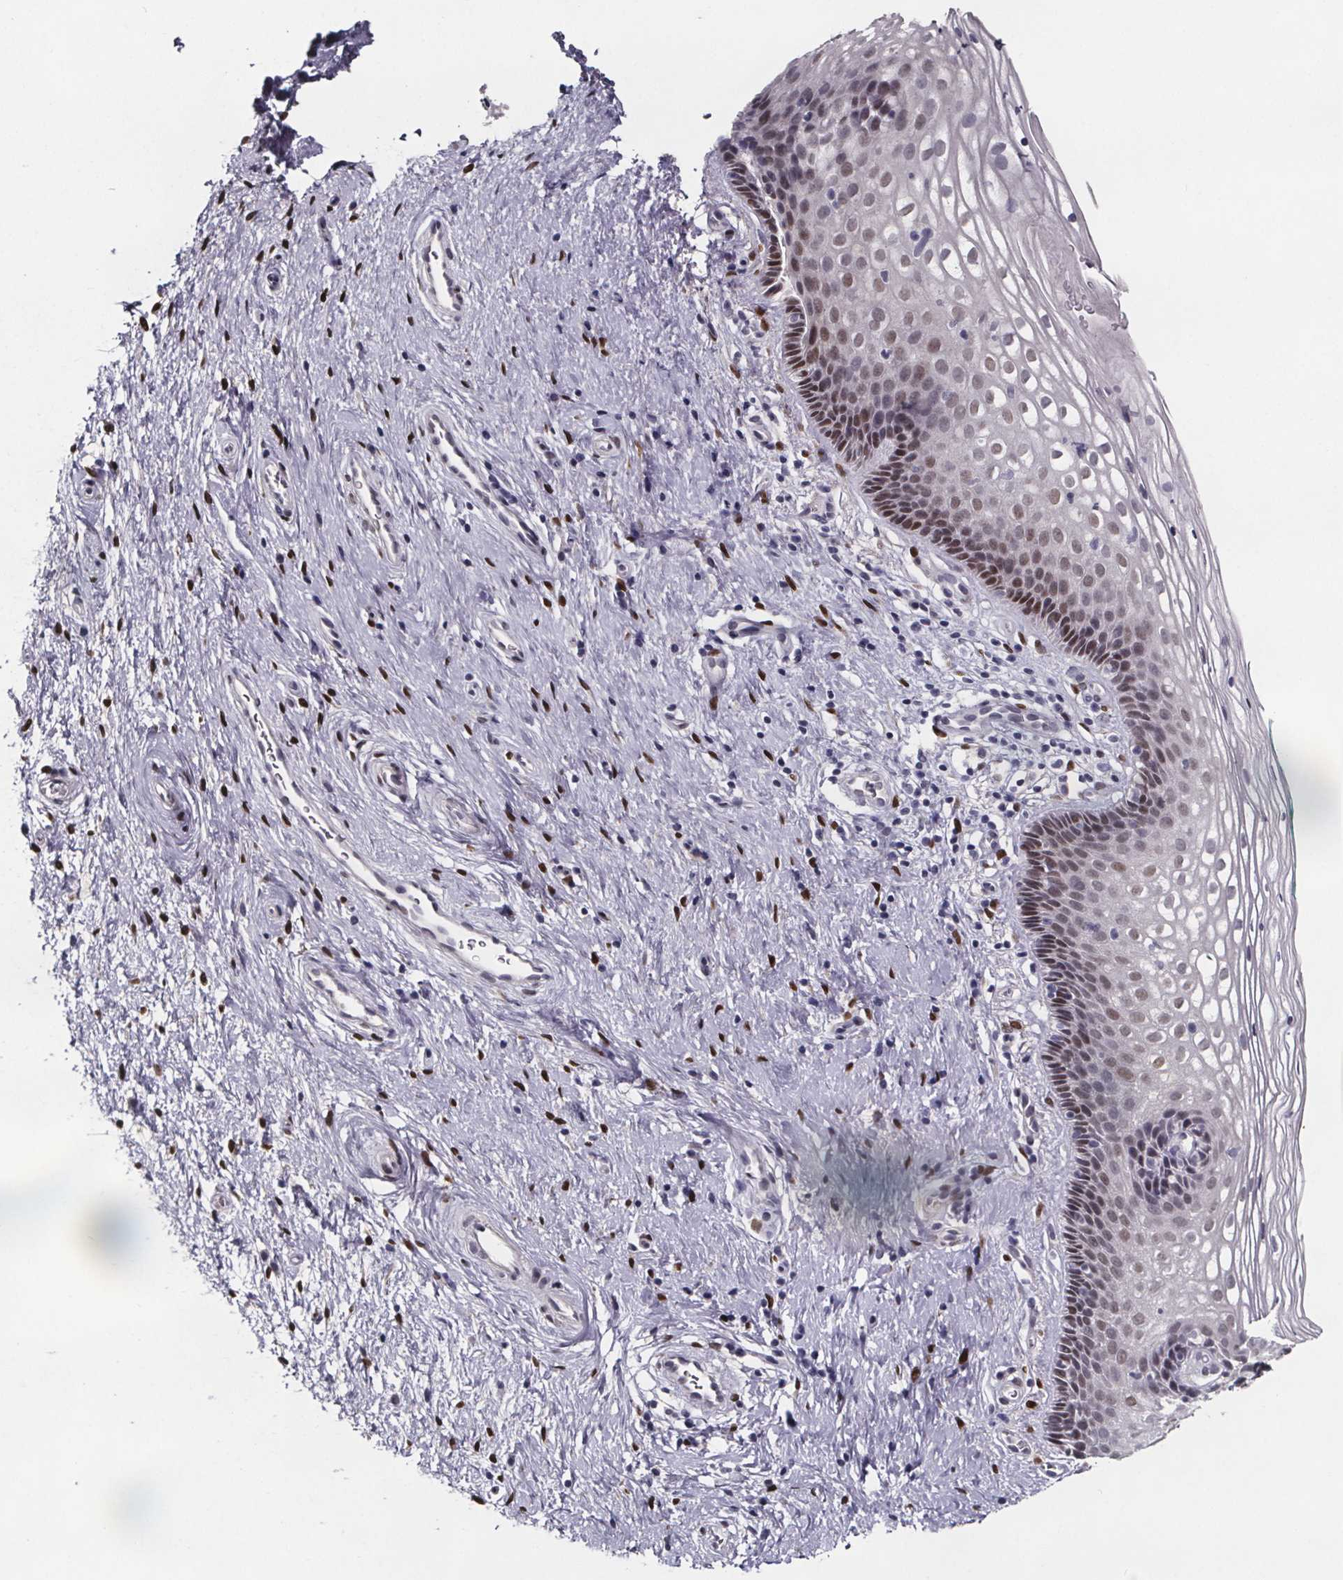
{"staining": {"intensity": "weak", "quantity": "25%-75%", "location": "nuclear"}, "tissue": "cervix", "cell_type": "Glandular cells", "image_type": "normal", "snomed": [{"axis": "morphology", "description": "Normal tissue, NOS"}, {"axis": "topography", "description": "Cervix"}], "caption": "Immunohistochemistry histopathology image of unremarkable cervix: cervix stained using immunohistochemistry (IHC) demonstrates low levels of weak protein expression localized specifically in the nuclear of glandular cells, appearing as a nuclear brown color.", "gene": "AR", "patient": {"sex": "female", "age": 34}}